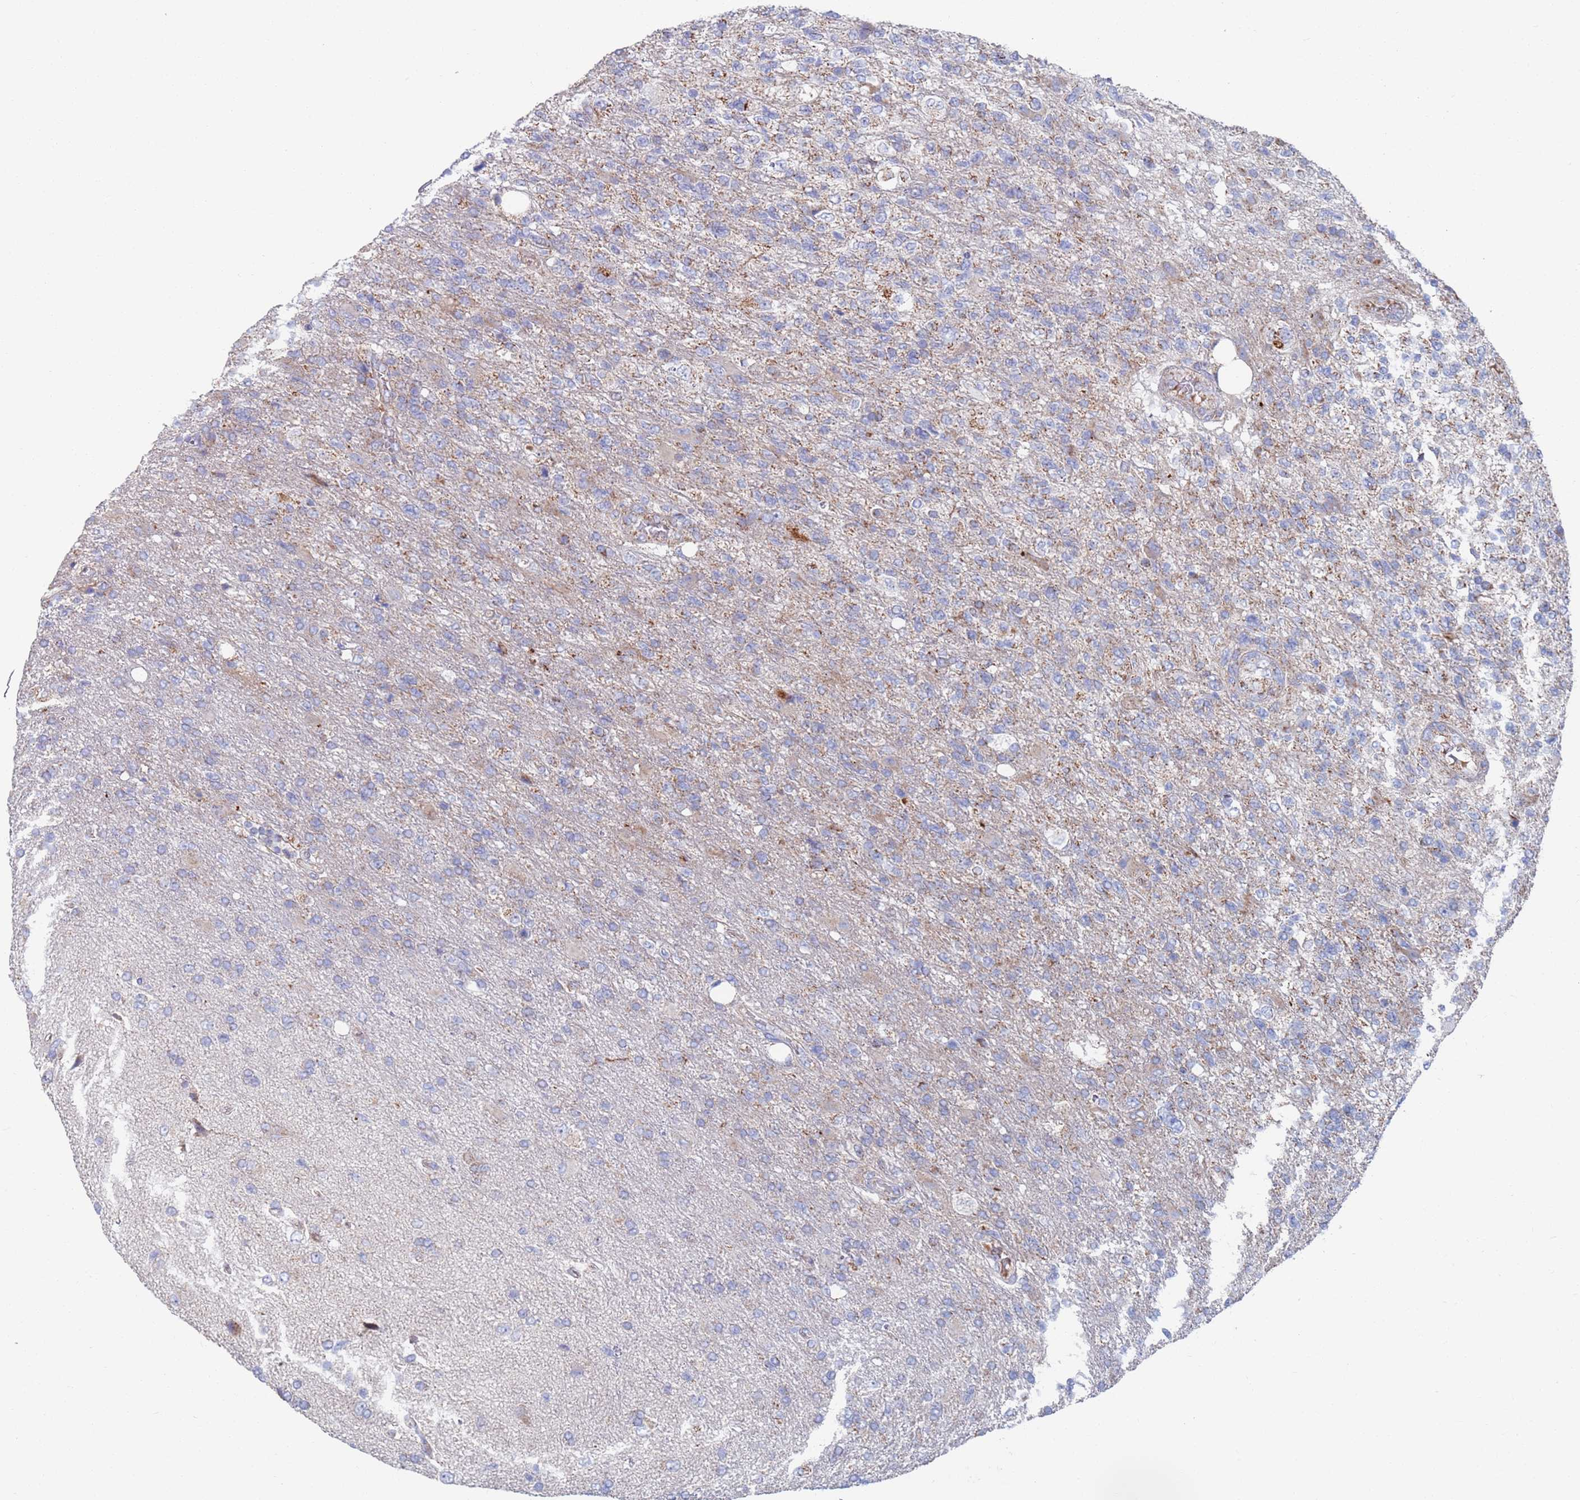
{"staining": {"intensity": "negative", "quantity": "none", "location": "none"}, "tissue": "glioma", "cell_type": "Tumor cells", "image_type": "cancer", "snomed": [{"axis": "morphology", "description": "Glioma, malignant, High grade"}, {"axis": "topography", "description": "Brain"}], "caption": "Glioma was stained to show a protein in brown. There is no significant staining in tumor cells.", "gene": "MRPL22", "patient": {"sex": "male", "age": 56}}